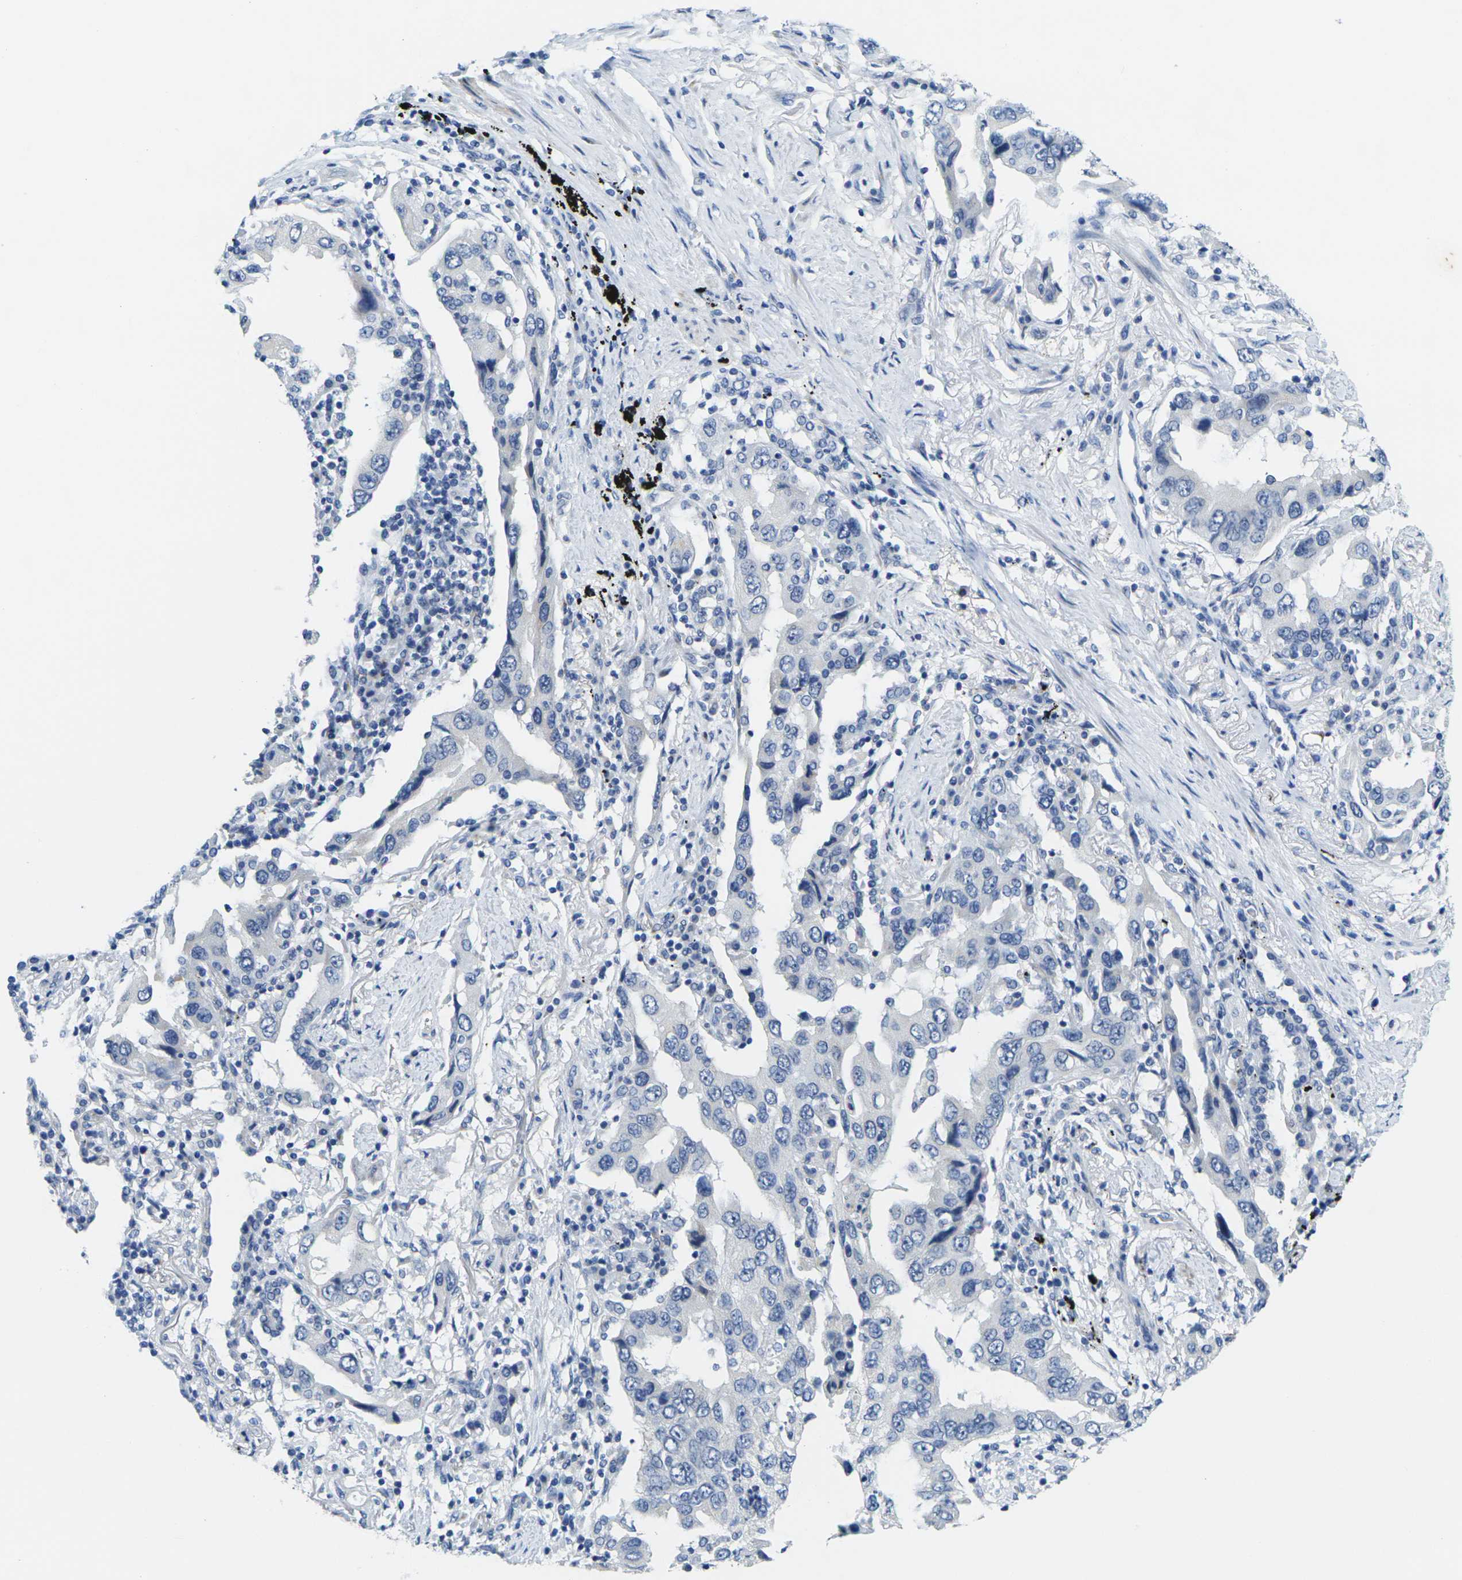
{"staining": {"intensity": "negative", "quantity": "none", "location": "none"}, "tissue": "lung cancer", "cell_type": "Tumor cells", "image_type": "cancer", "snomed": [{"axis": "morphology", "description": "Adenocarcinoma, NOS"}, {"axis": "topography", "description": "Lung"}], "caption": "High magnification brightfield microscopy of lung cancer stained with DAB (brown) and counterstained with hematoxylin (blue): tumor cells show no significant expression.", "gene": "CRK", "patient": {"sex": "female", "age": 65}}